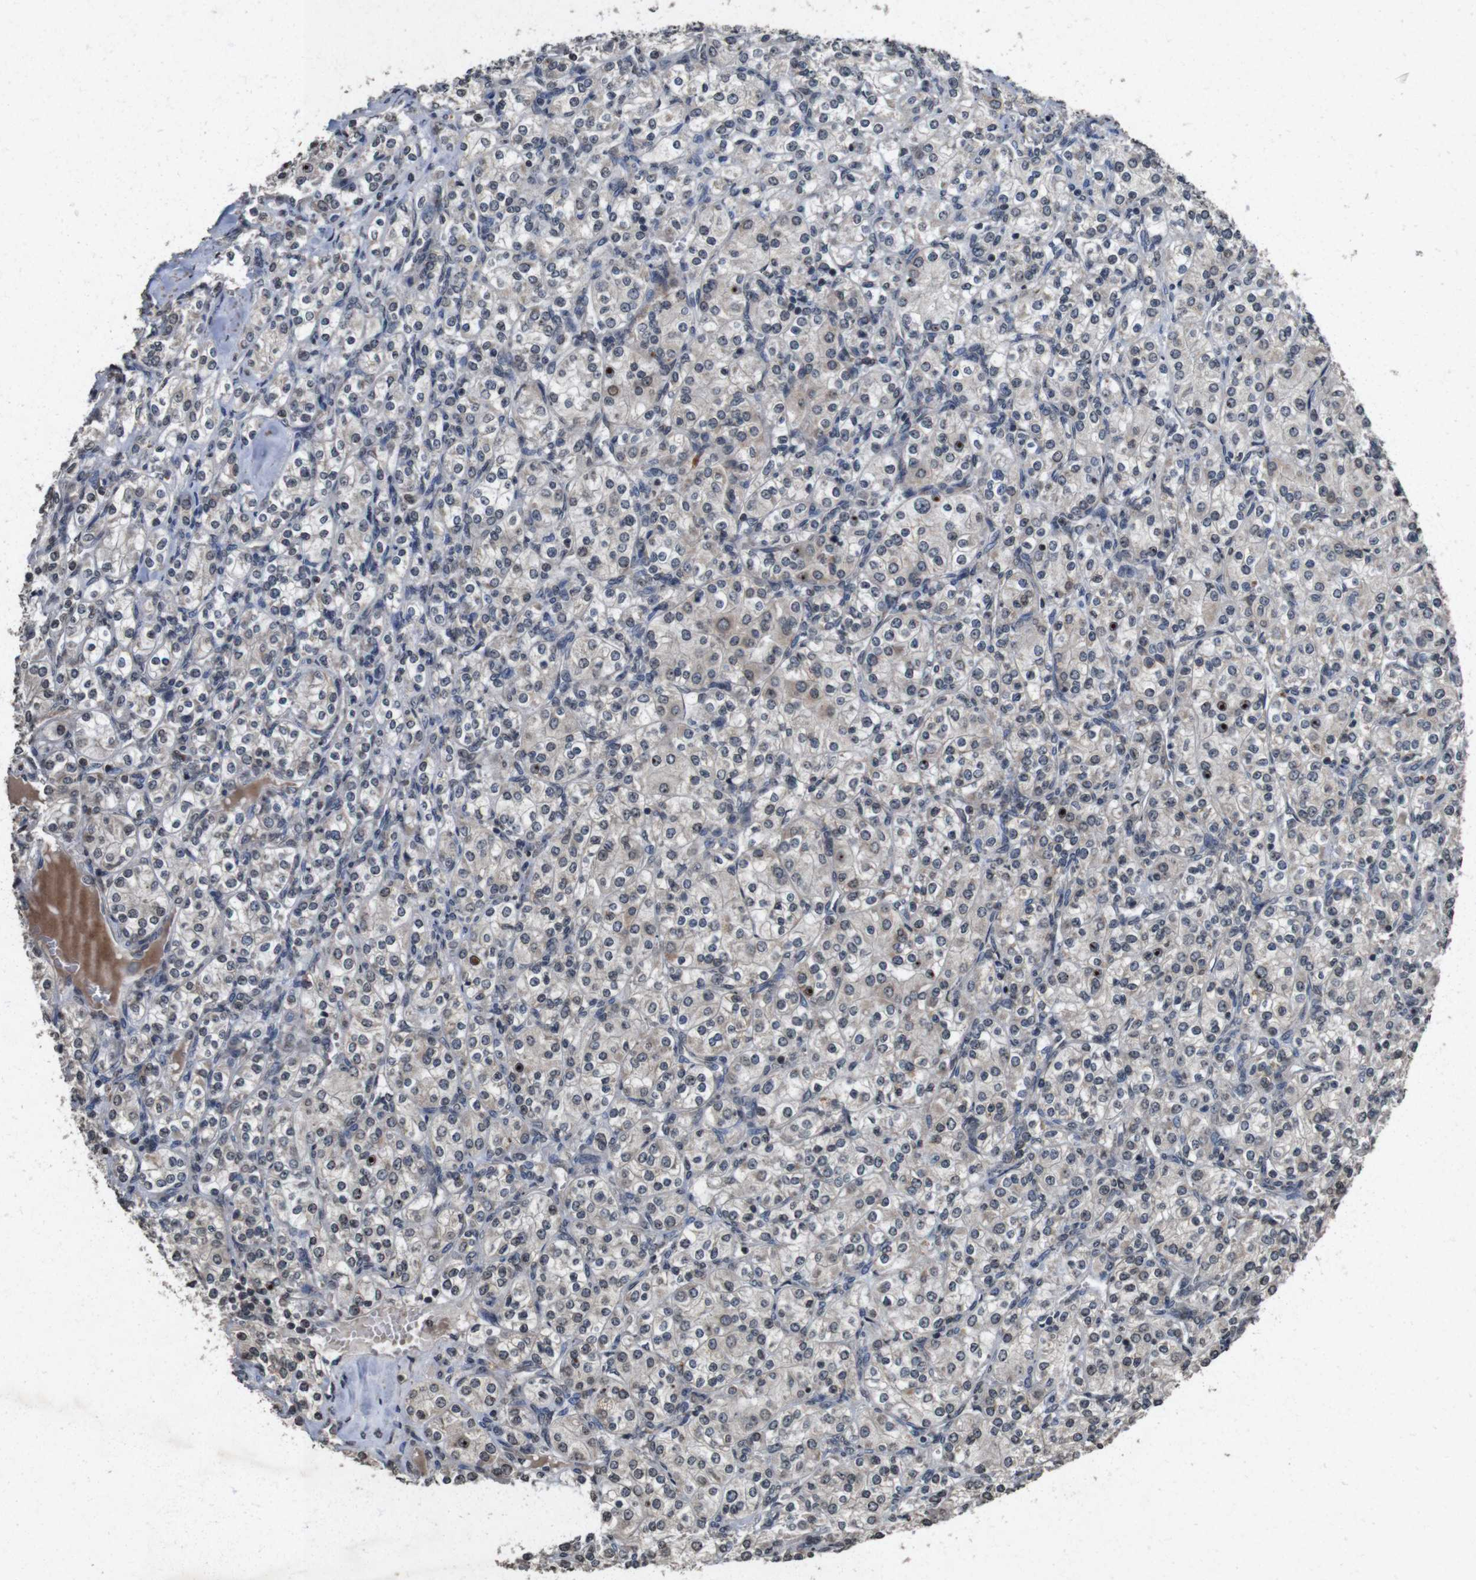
{"staining": {"intensity": "moderate", "quantity": "<25%", "location": "nuclear"}, "tissue": "renal cancer", "cell_type": "Tumor cells", "image_type": "cancer", "snomed": [{"axis": "morphology", "description": "Adenocarcinoma, NOS"}, {"axis": "topography", "description": "Kidney"}], "caption": "Protein expression analysis of human renal cancer (adenocarcinoma) reveals moderate nuclear staining in about <25% of tumor cells.", "gene": "SORL1", "patient": {"sex": "male", "age": 77}}